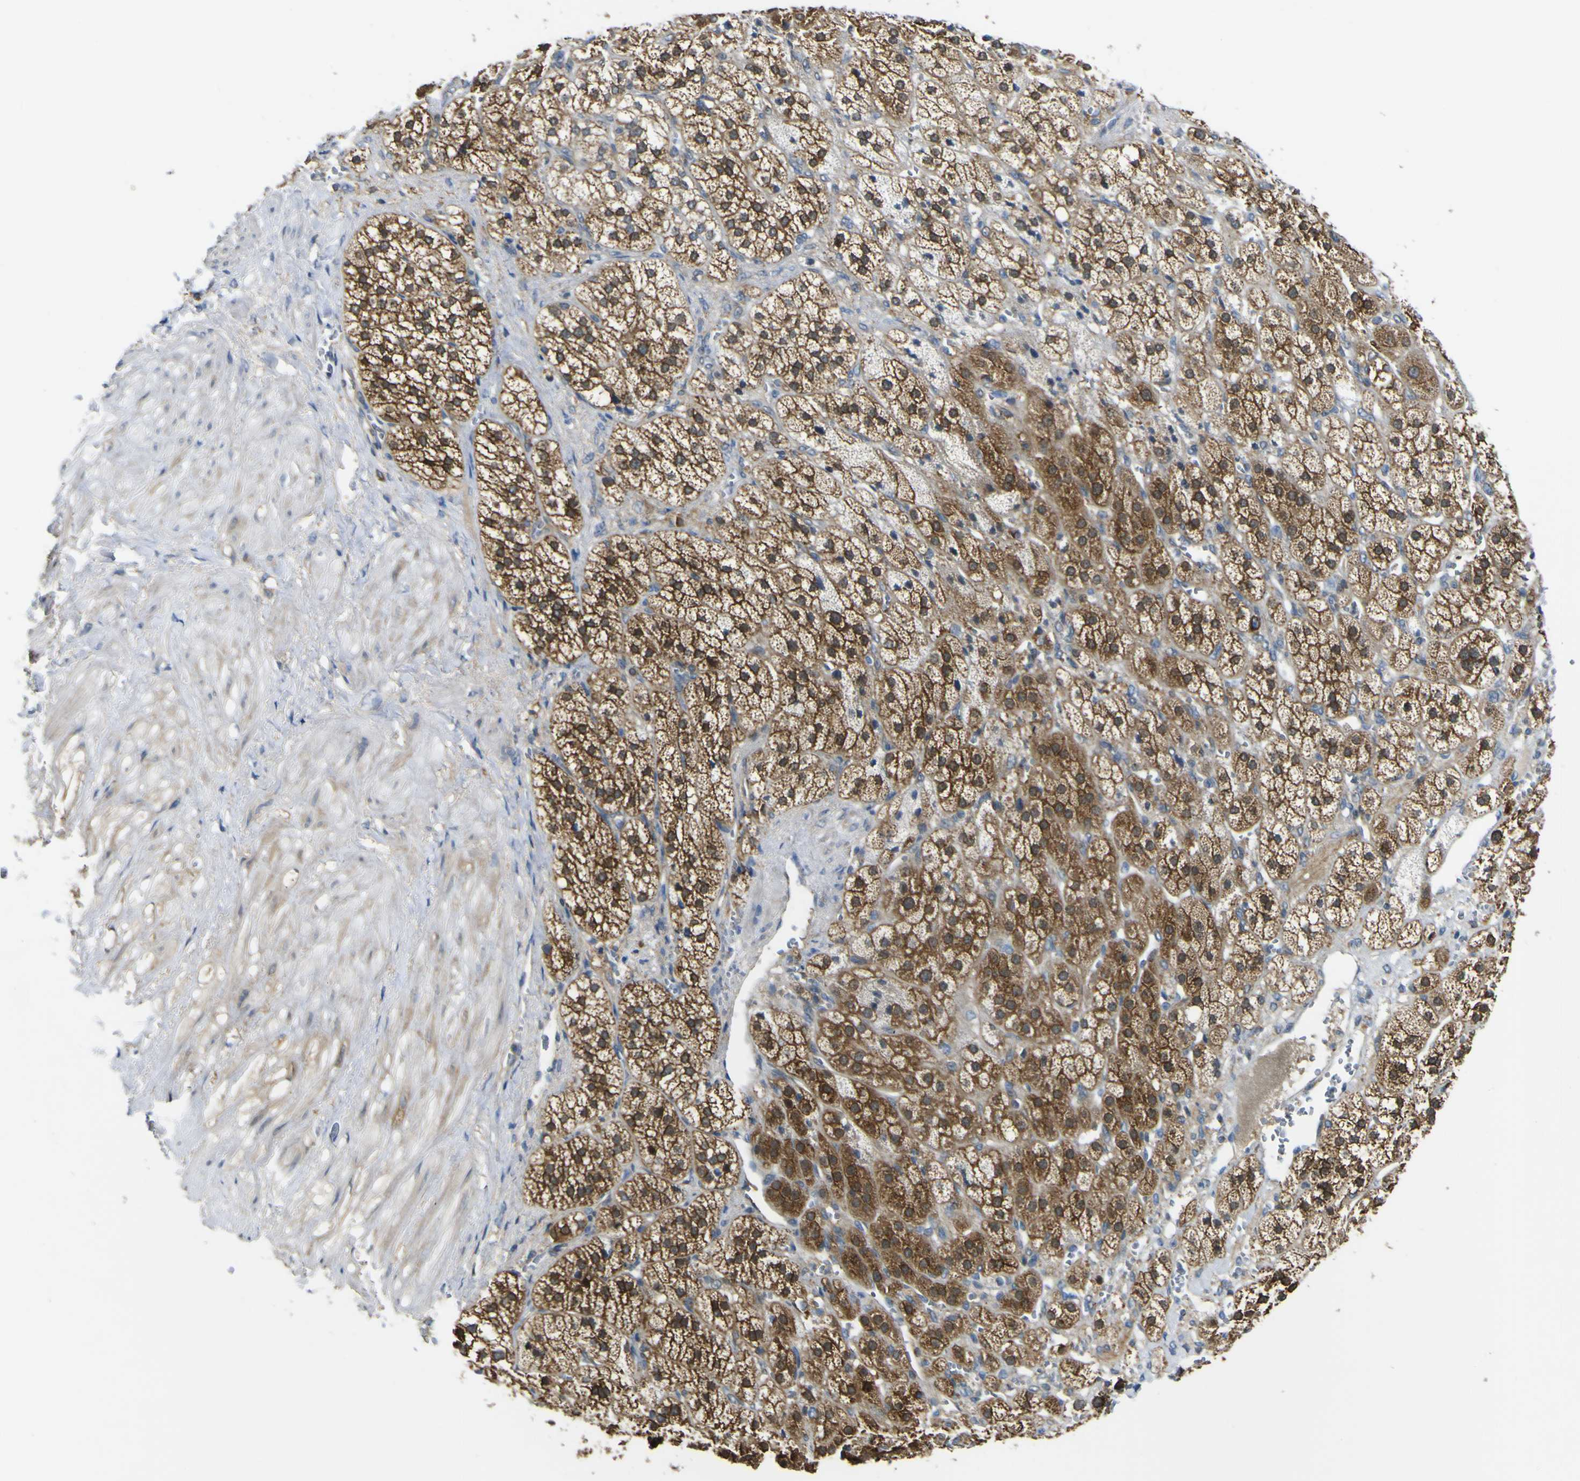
{"staining": {"intensity": "strong", "quantity": "25%-75%", "location": "cytoplasmic/membranous"}, "tissue": "adrenal gland", "cell_type": "Glandular cells", "image_type": "normal", "snomed": [{"axis": "morphology", "description": "Normal tissue, NOS"}, {"axis": "topography", "description": "Adrenal gland"}], "caption": "This micrograph demonstrates IHC staining of unremarkable human adrenal gland, with high strong cytoplasmic/membranous staining in approximately 25%-75% of glandular cells.", "gene": "EML2", "patient": {"sex": "male", "age": 56}}